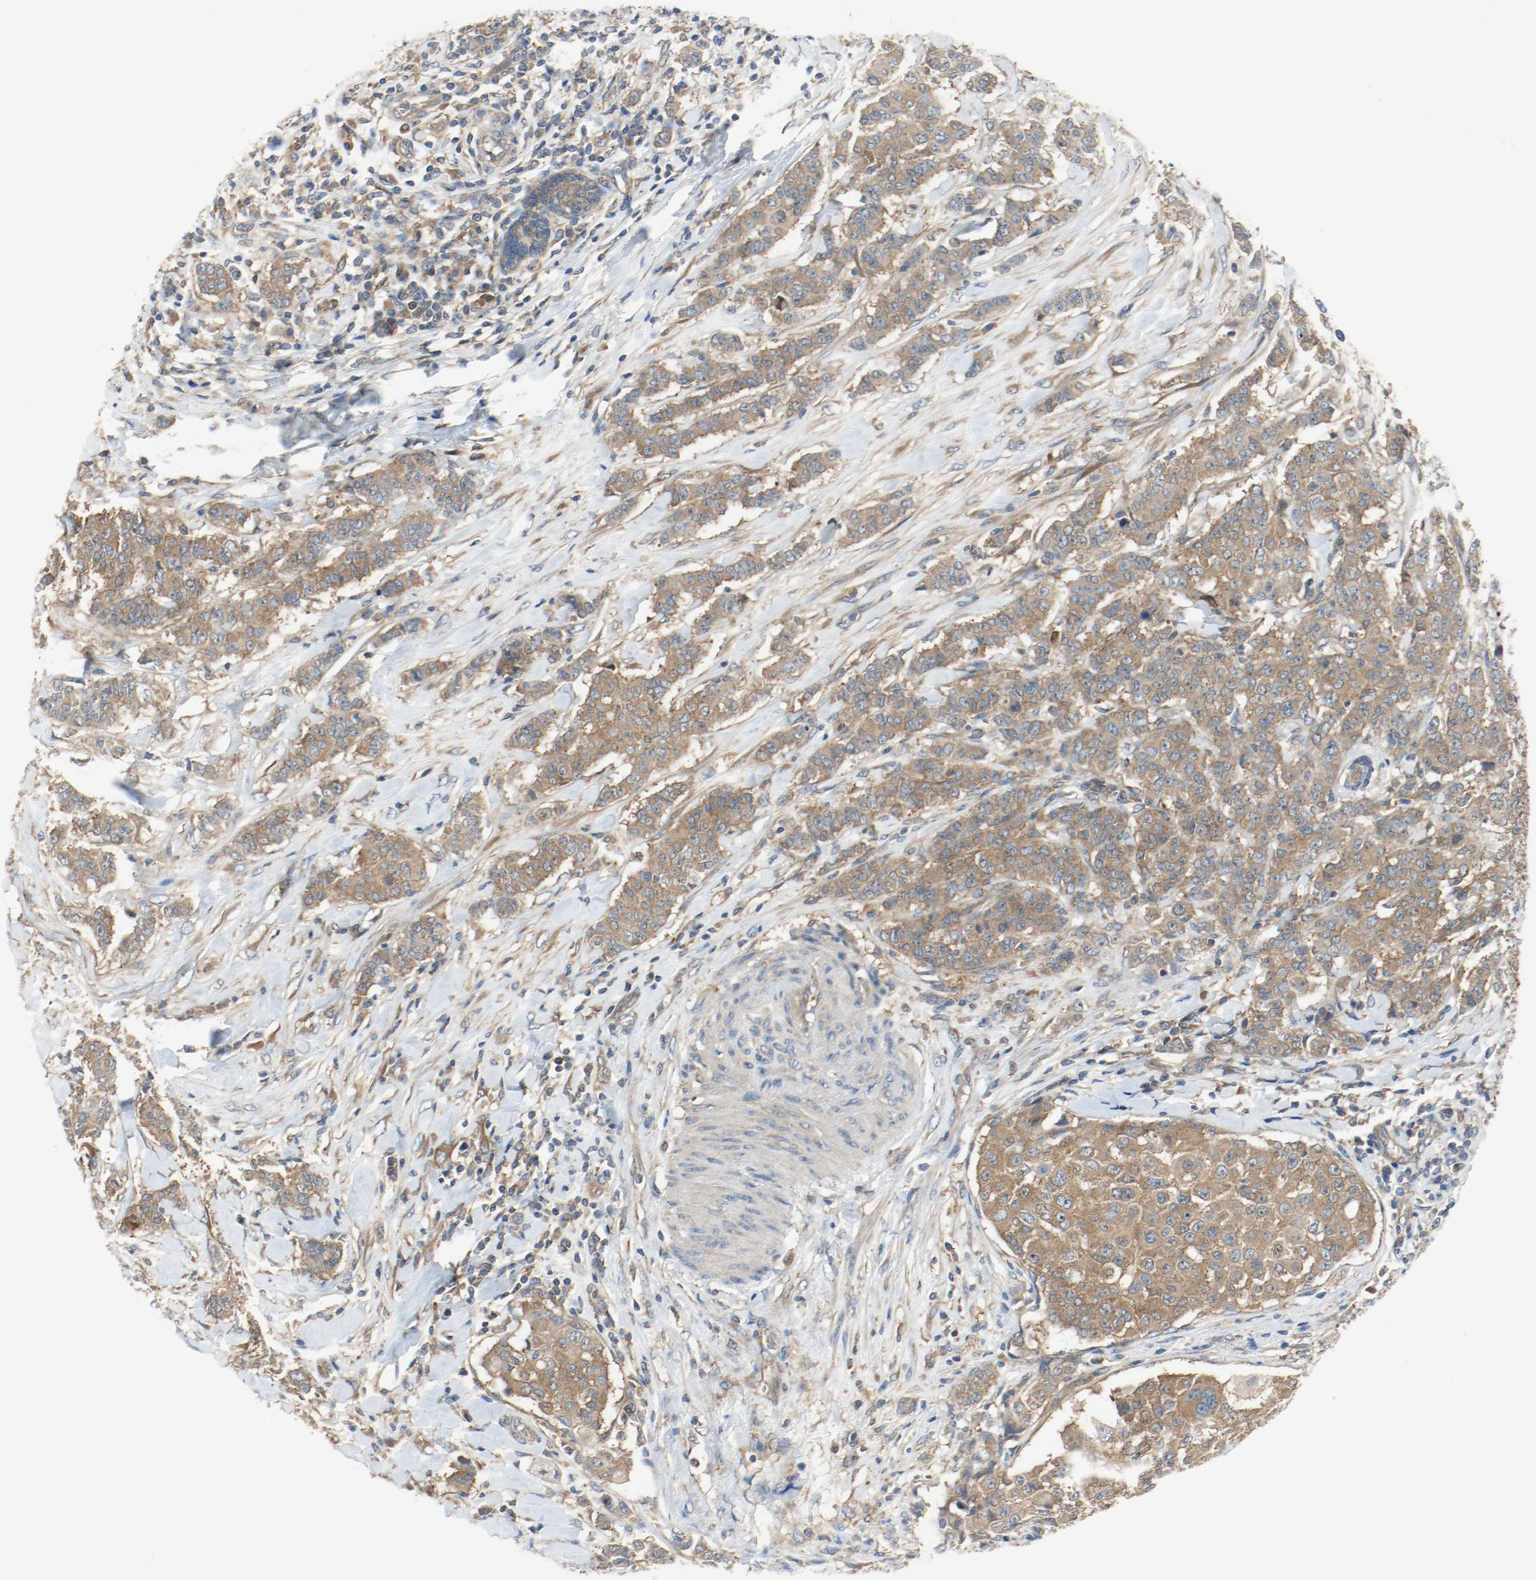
{"staining": {"intensity": "moderate", "quantity": ">75%", "location": "cytoplasmic/membranous"}, "tissue": "breast cancer", "cell_type": "Tumor cells", "image_type": "cancer", "snomed": [{"axis": "morphology", "description": "Duct carcinoma"}, {"axis": "topography", "description": "Breast"}], "caption": "This is an image of immunohistochemistry staining of breast cancer (intraductal carcinoma), which shows moderate positivity in the cytoplasmic/membranous of tumor cells.", "gene": "HGS", "patient": {"sex": "female", "age": 40}}